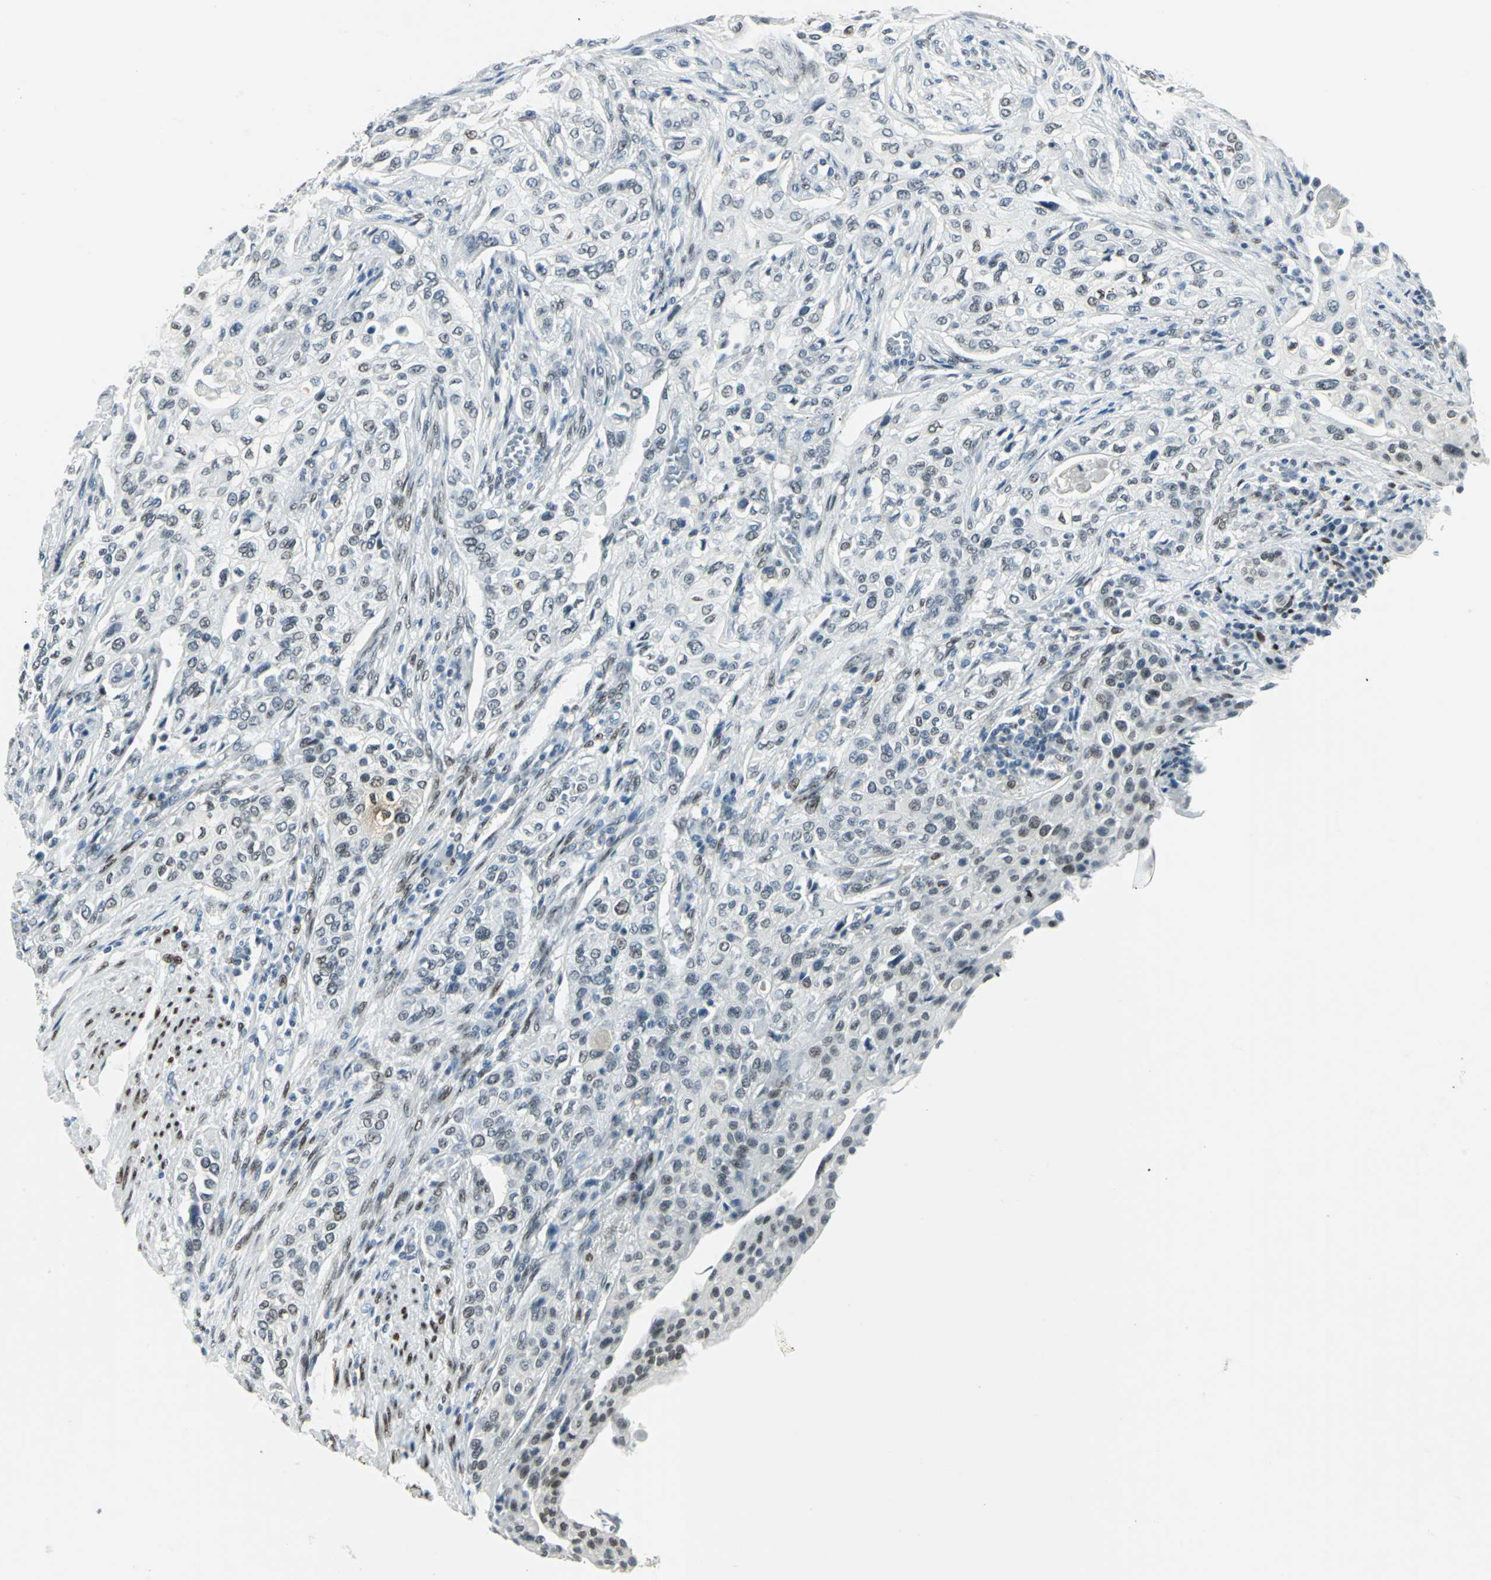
{"staining": {"intensity": "weak", "quantity": "<25%", "location": "nuclear"}, "tissue": "urothelial cancer", "cell_type": "Tumor cells", "image_type": "cancer", "snomed": [{"axis": "morphology", "description": "Urothelial carcinoma, High grade"}, {"axis": "topography", "description": "Urinary bladder"}], "caption": "This is a photomicrograph of IHC staining of urothelial carcinoma (high-grade), which shows no expression in tumor cells.", "gene": "MEIS2", "patient": {"sex": "male", "age": 74}}